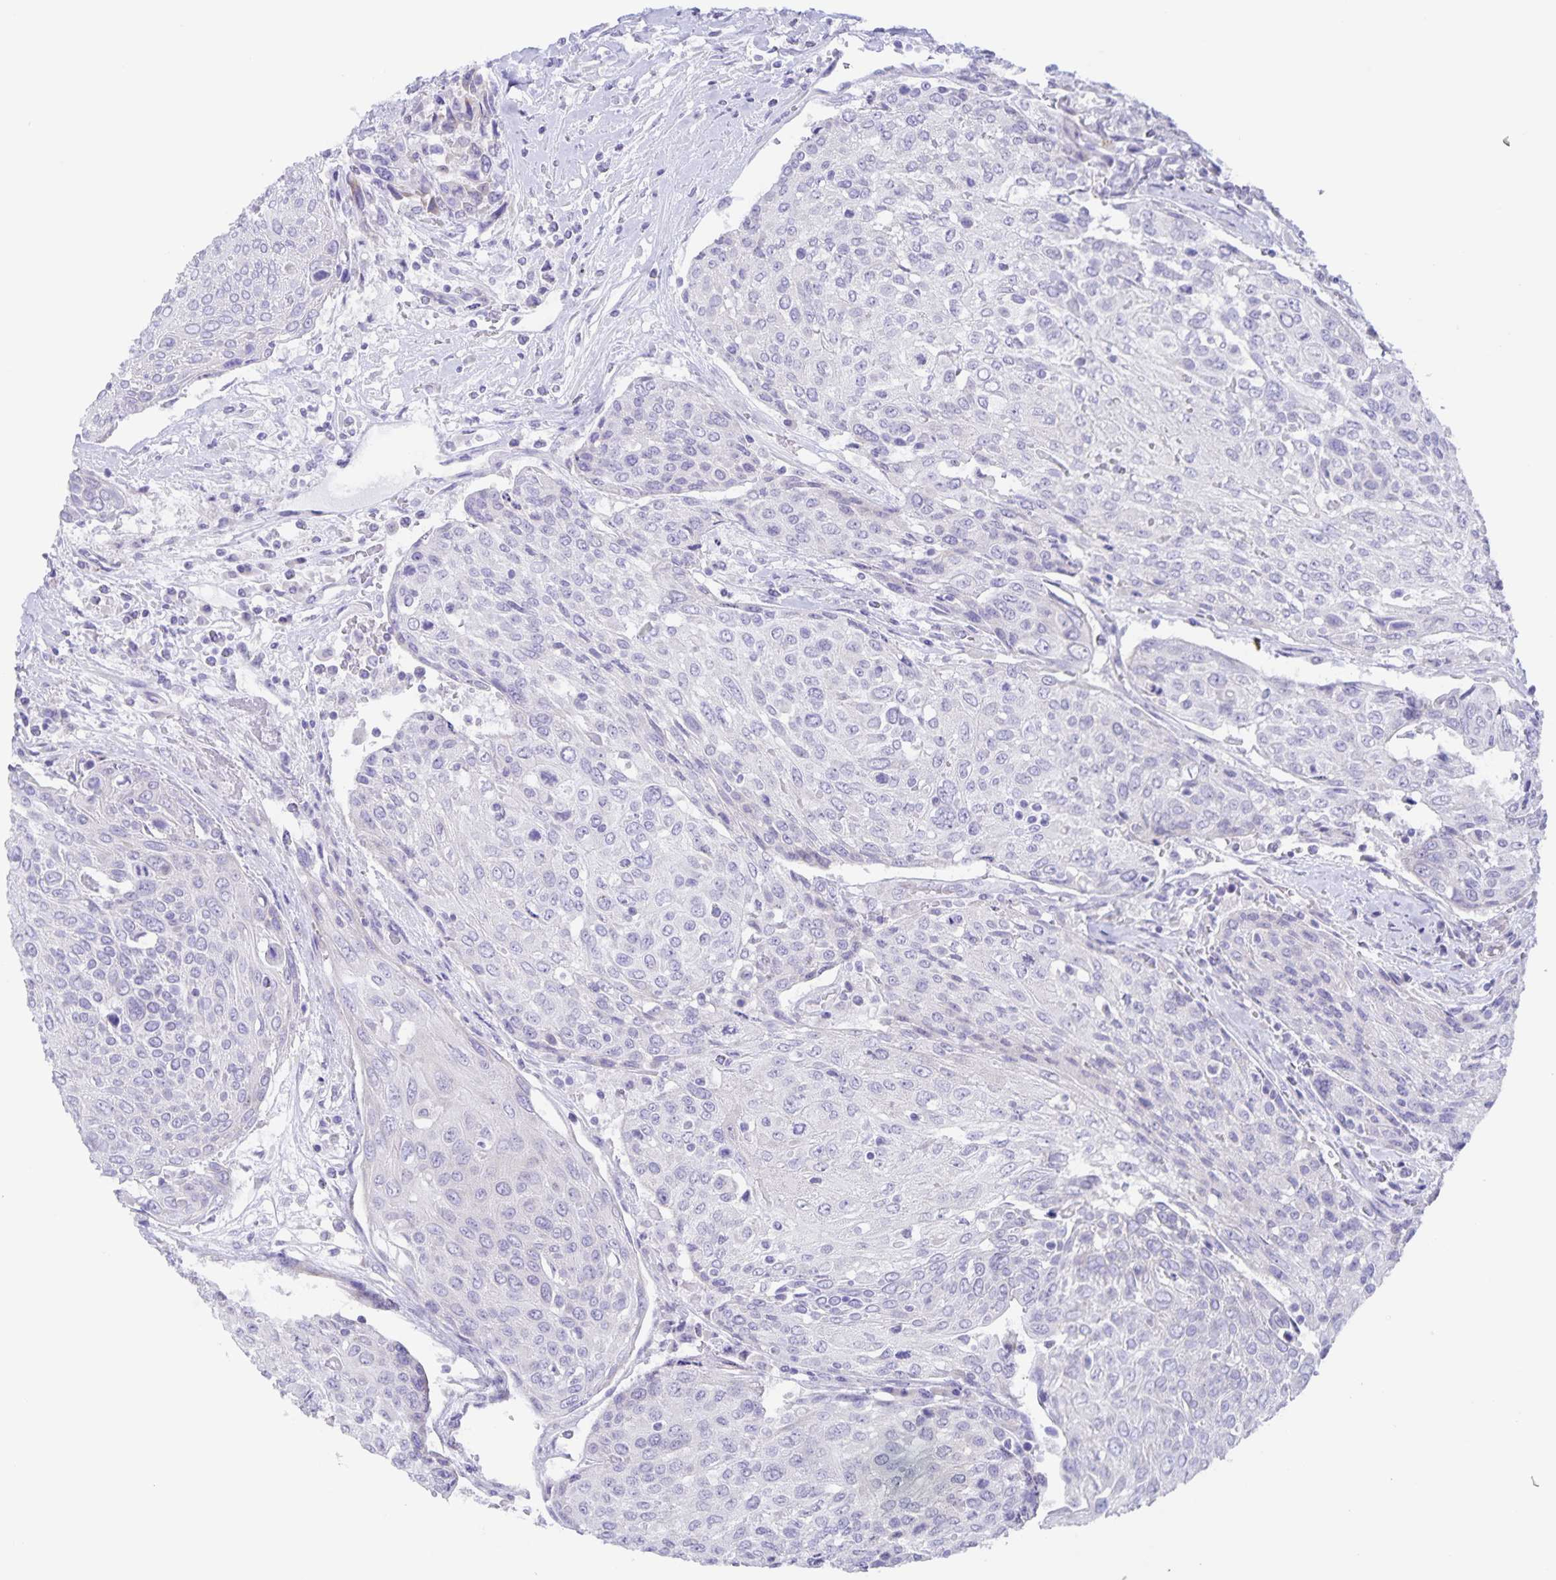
{"staining": {"intensity": "negative", "quantity": "none", "location": "none"}, "tissue": "urothelial cancer", "cell_type": "Tumor cells", "image_type": "cancer", "snomed": [{"axis": "morphology", "description": "Urothelial carcinoma, High grade"}, {"axis": "topography", "description": "Urinary bladder"}], "caption": "A micrograph of urothelial cancer stained for a protein reveals no brown staining in tumor cells.", "gene": "AQP4", "patient": {"sex": "female", "age": 70}}